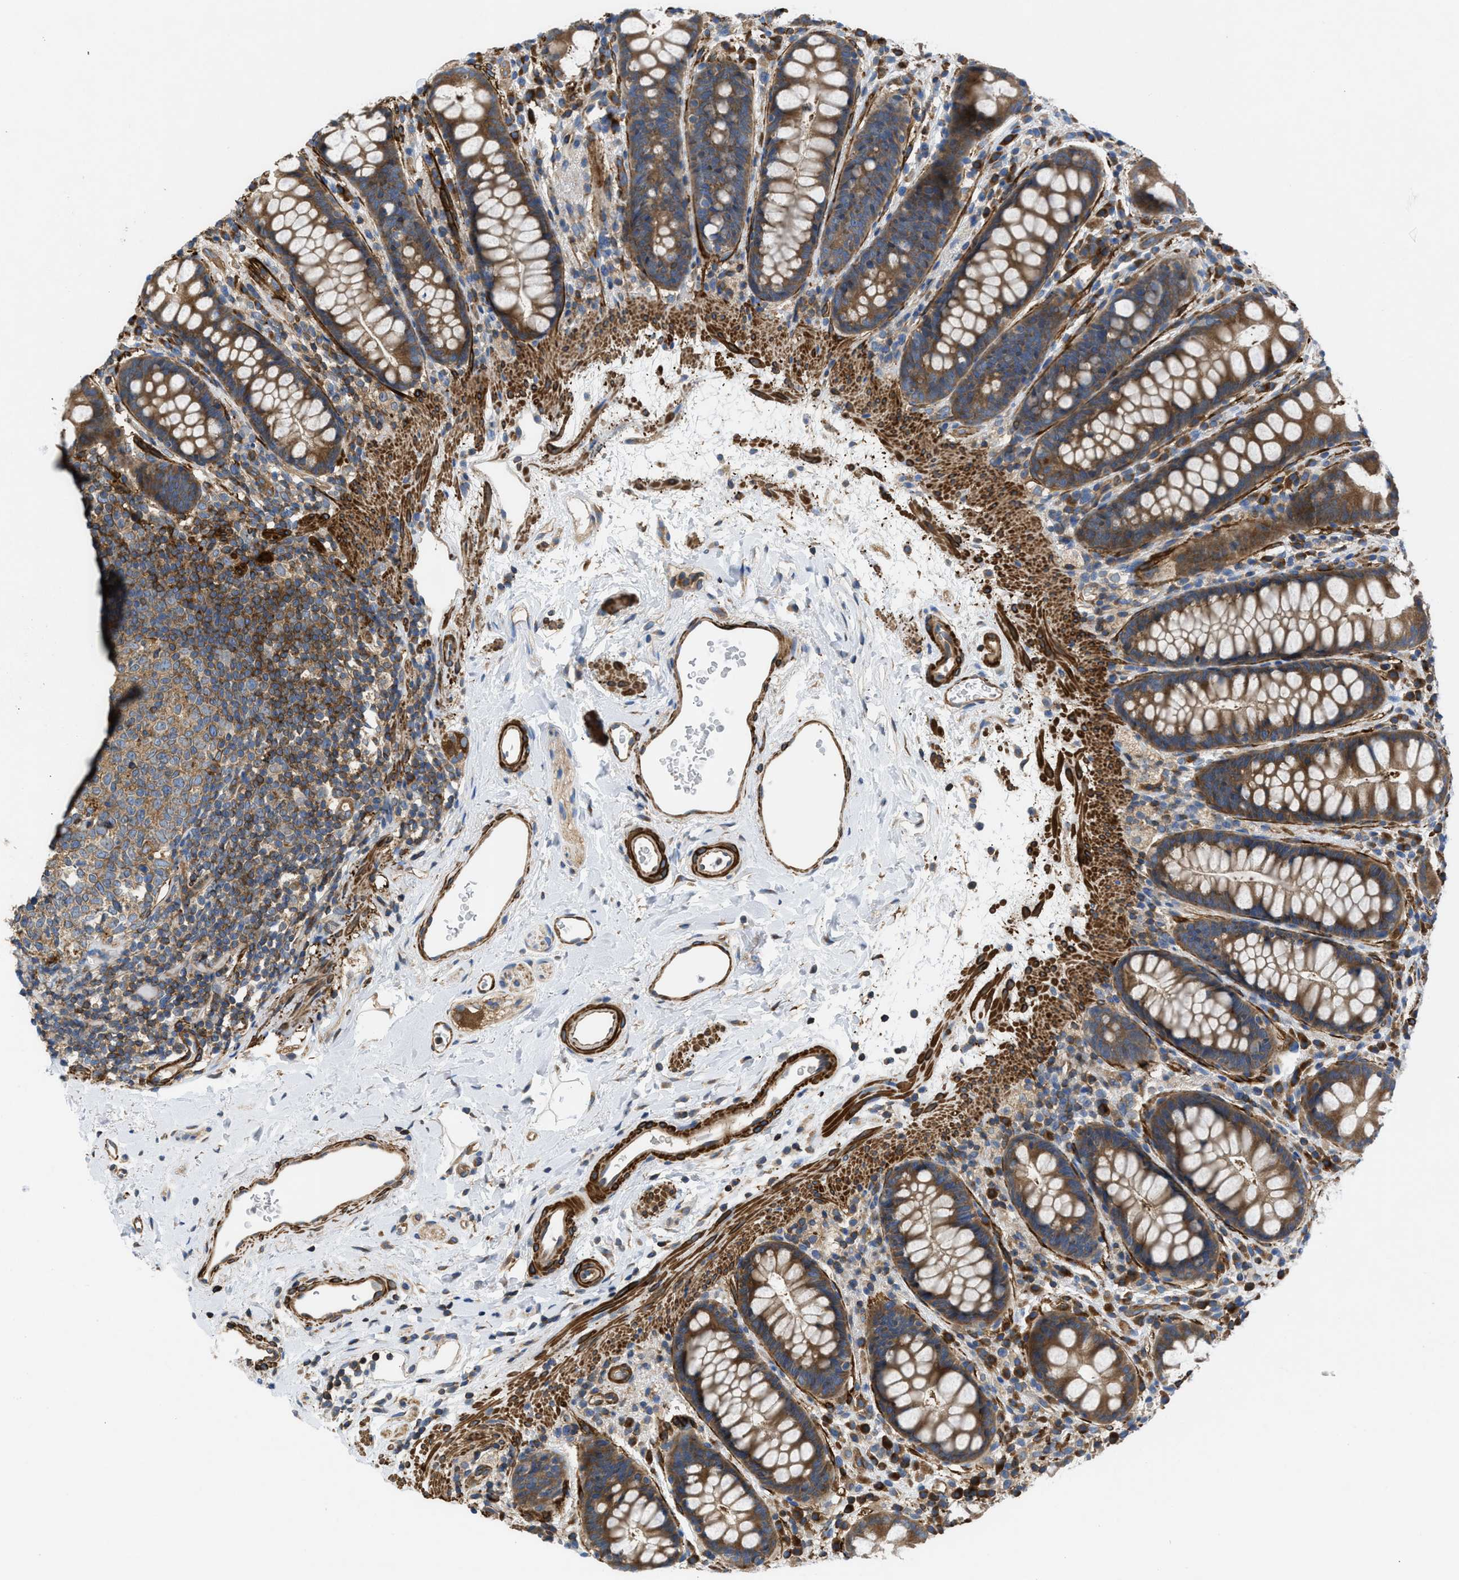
{"staining": {"intensity": "moderate", "quantity": ">75%", "location": "cytoplasmic/membranous"}, "tissue": "rectum", "cell_type": "Glandular cells", "image_type": "normal", "snomed": [{"axis": "morphology", "description": "Normal tissue, NOS"}, {"axis": "topography", "description": "Rectum"}], "caption": "Immunohistochemical staining of benign rectum displays >75% levels of moderate cytoplasmic/membranous protein staining in approximately >75% of glandular cells. (brown staining indicates protein expression, while blue staining denotes nuclei).", "gene": "CHKB", "patient": {"sex": "female", "age": 65}}